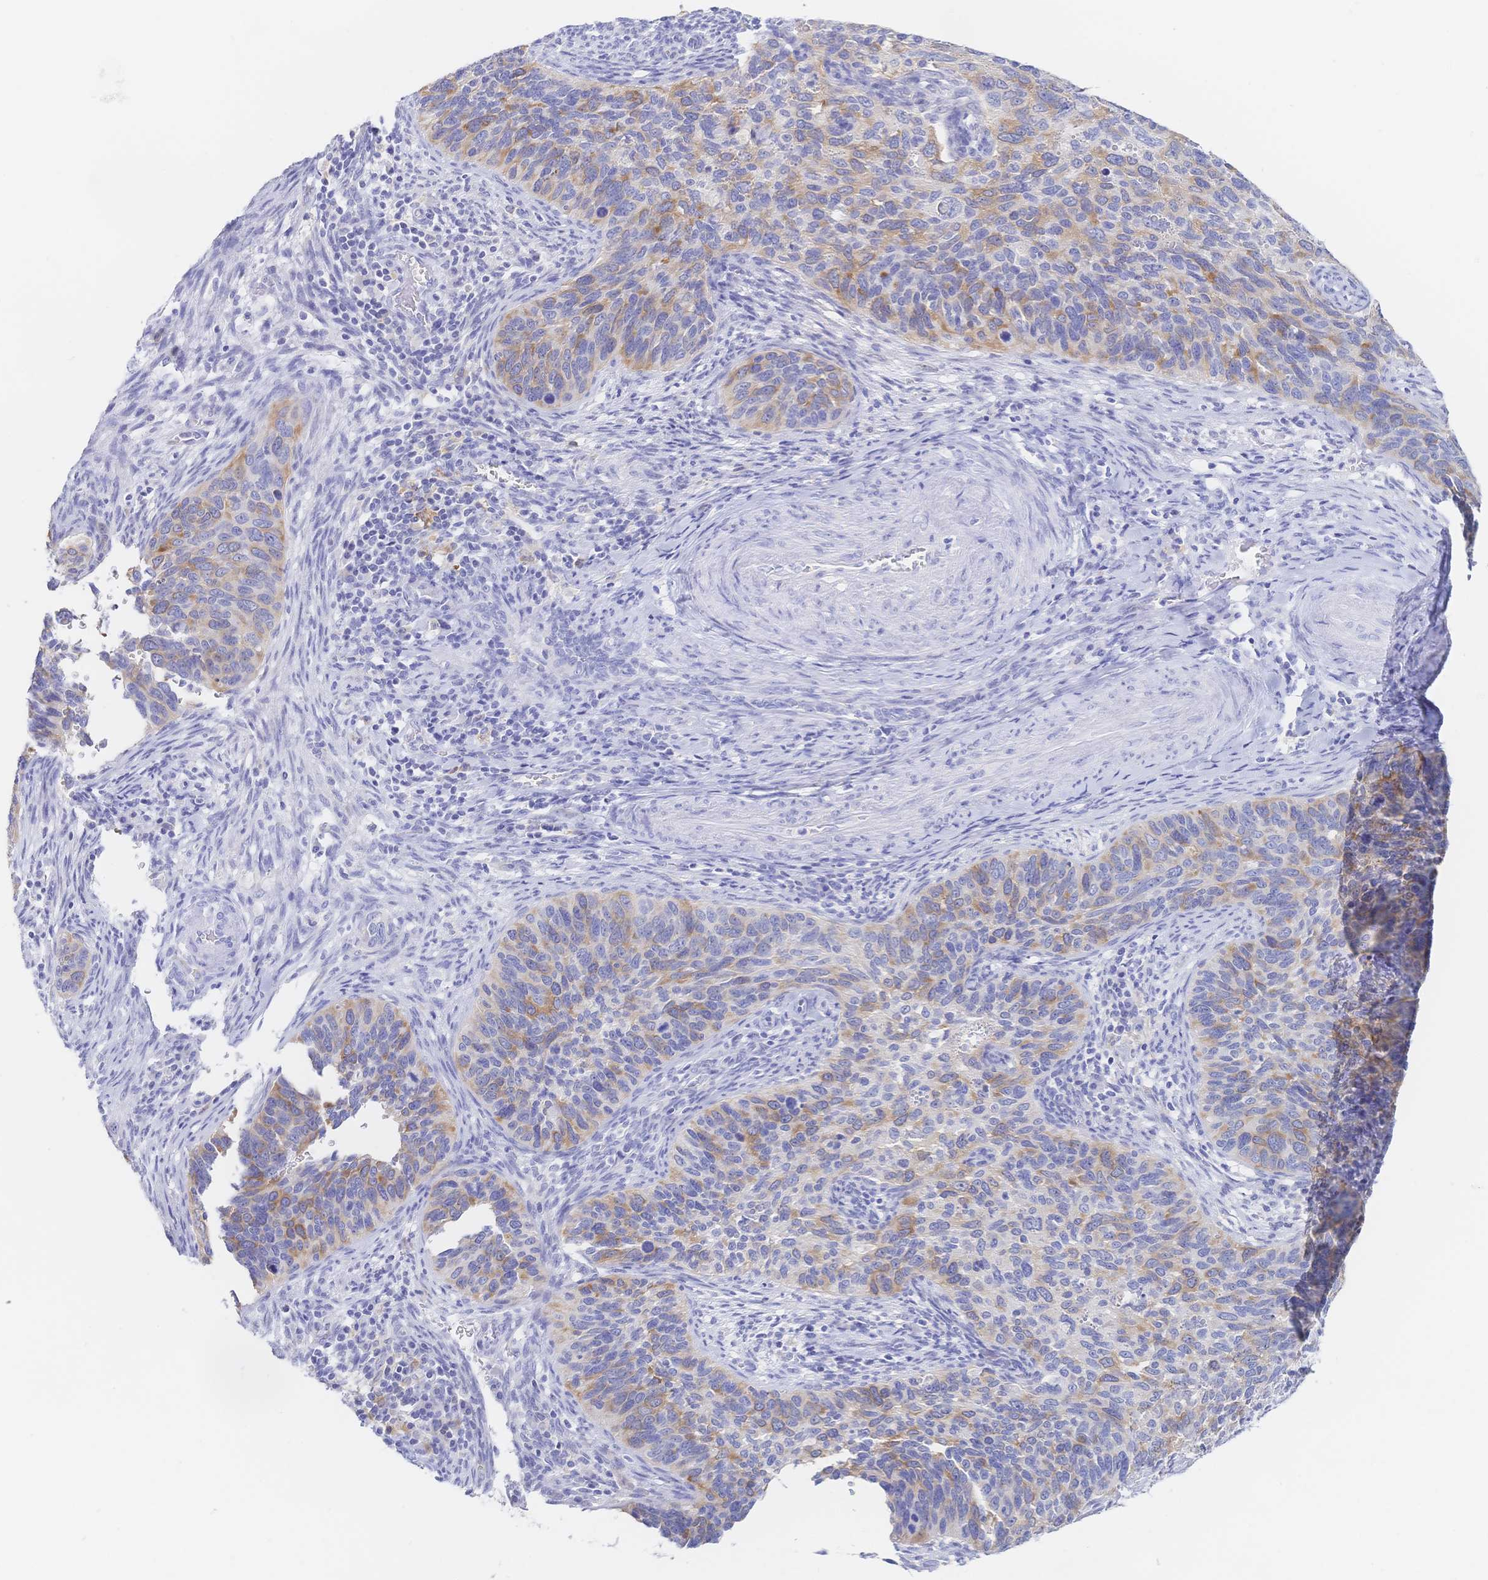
{"staining": {"intensity": "weak", "quantity": "25%-75%", "location": "cytoplasmic/membranous"}, "tissue": "cervical cancer", "cell_type": "Tumor cells", "image_type": "cancer", "snomed": [{"axis": "morphology", "description": "Squamous cell carcinoma, NOS"}, {"axis": "topography", "description": "Cervix"}], "caption": "A high-resolution micrograph shows IHC staining of cervical cancer (squamous cell carcinoma), which shows weak cytoplasmic/membranous positivity in approximately 25%-75% of tumor cells. (Brightfield microscopy of DAB IHC at high magnification).", "gene": "RRM1", "patient": {"sex": "female", "age": 51}}